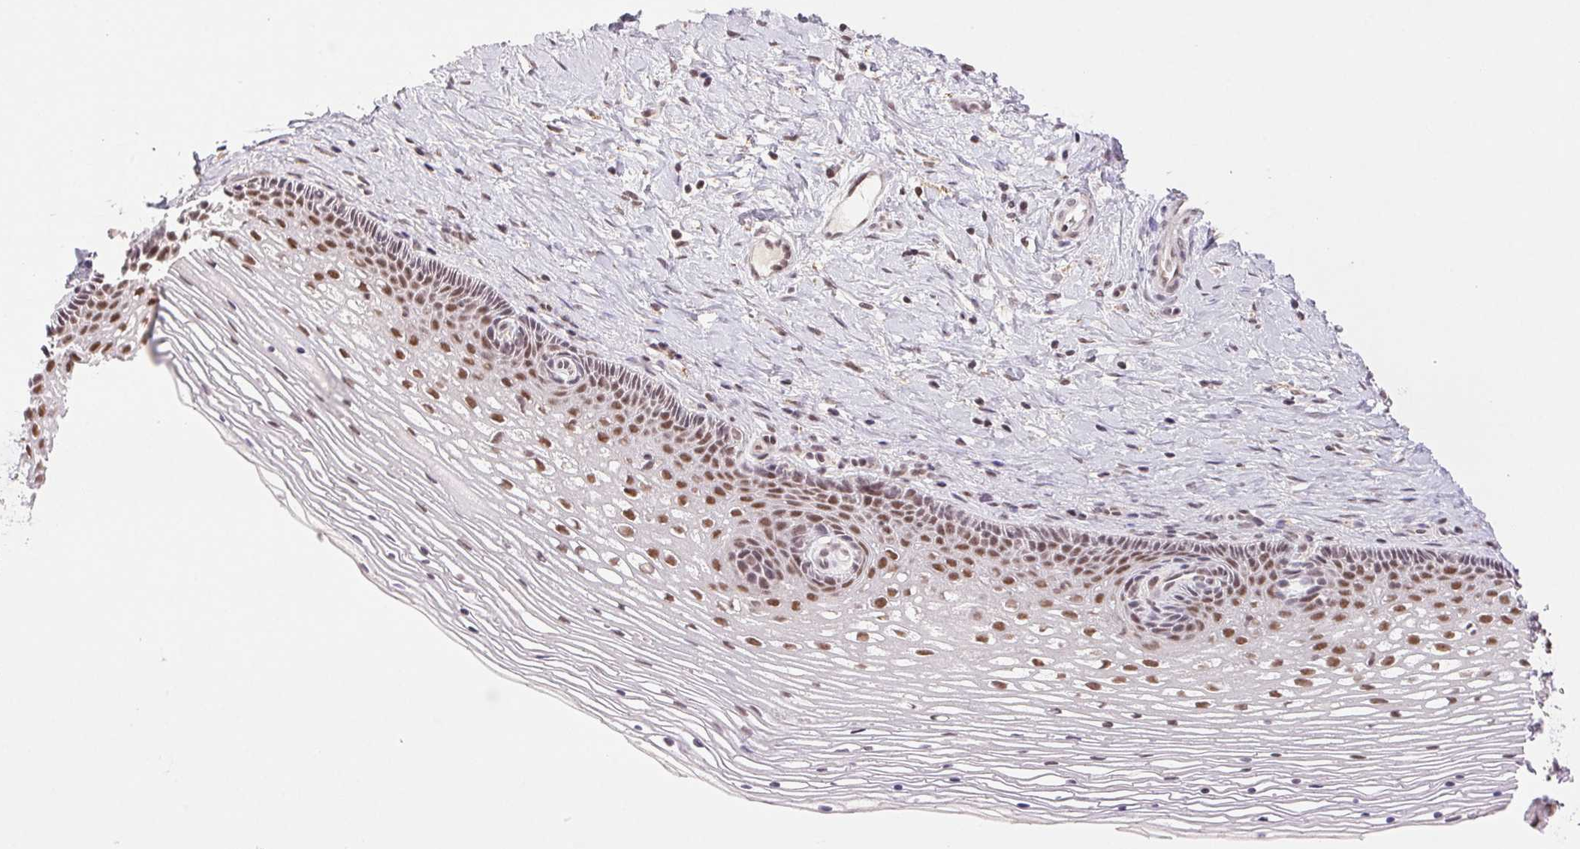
{"staining": {"intensity": "moderate", "quantity": ">75%", "location": "nuclear"}, "tissue": "cervix", "cell_type": "Squamous epithelial cells", "image_type": "normal", "snomed": [{"axis": "morphology", "description": "Normal tissue, NOS"}, {"axis": "topography", "description": "Cervix"}], "caption": "Immunohistochemistry (IHC) staining of benign cervix, which exhibits medium levels of moderate nuclear staining in approximately >75% of squamous epithelial cells indicating moderate nuclear protein positivity. The staining was performed using DAB (3,3'-diaminobenzidine) (brown) for protein detection and nuclei were counterstained in hematoxylin (blue).", "gene": "PRPF18", "patient": {"sex": "female", "age": 34}}